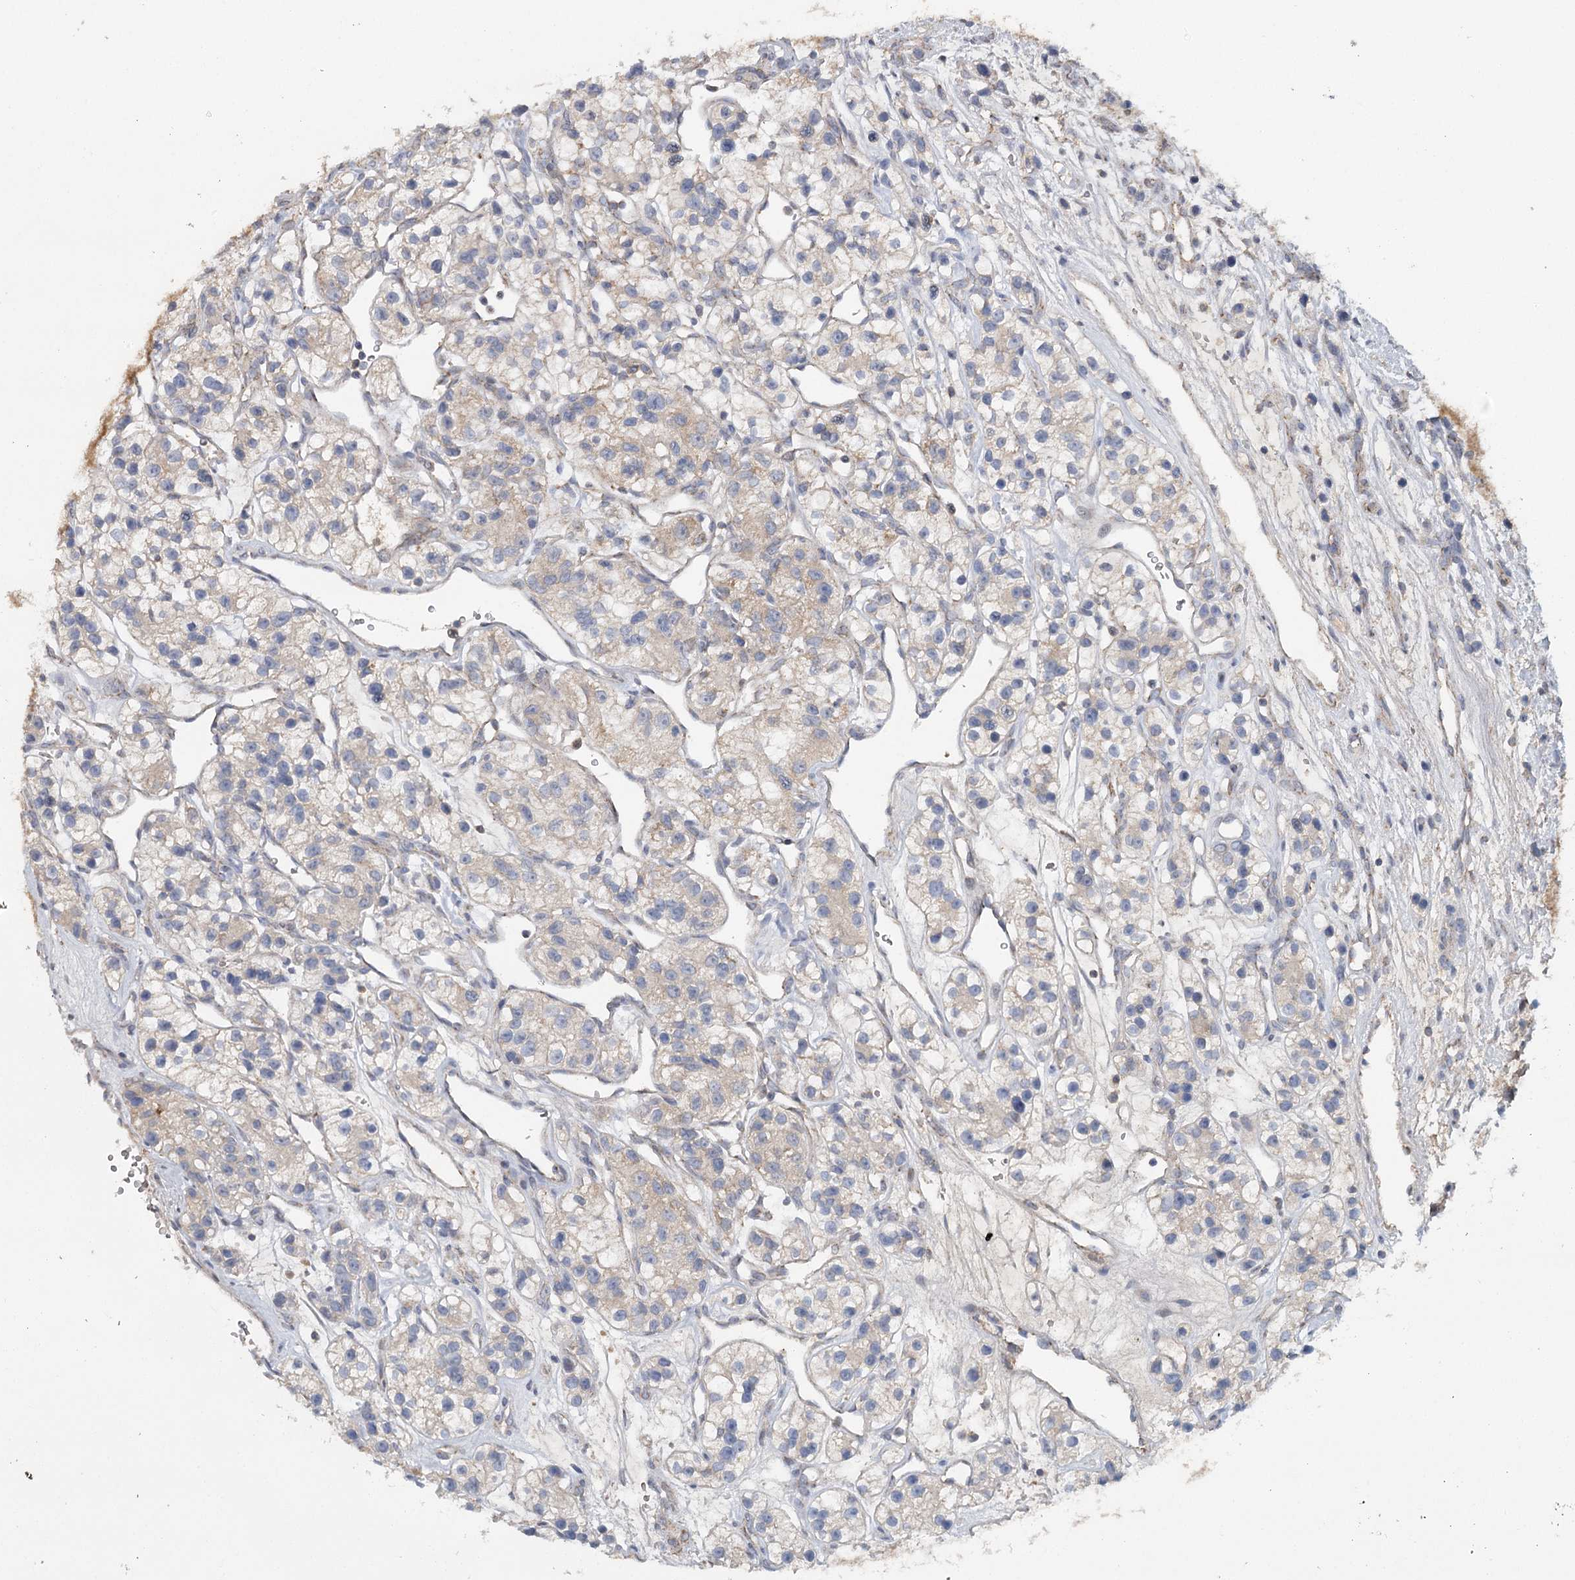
{"staining": {"intensity": "weak", "quantity": "<25%", "location": "cytoplasmic/membranous"}, "tissue": "renal cancer", "cell_type": "Tumor cells", "image_type": "cancer", "snomed": [{"axis": "morphology", "description": "Adenocarcinoma, NOS"}, {"axis": "topography", "description": "Kidney"}], "caption": "Tumor cells show no significant protein positivity in adenocarcinoma (renal).", "gene": "MRPL44", "patient": {"sex": "female", "age": 57}}